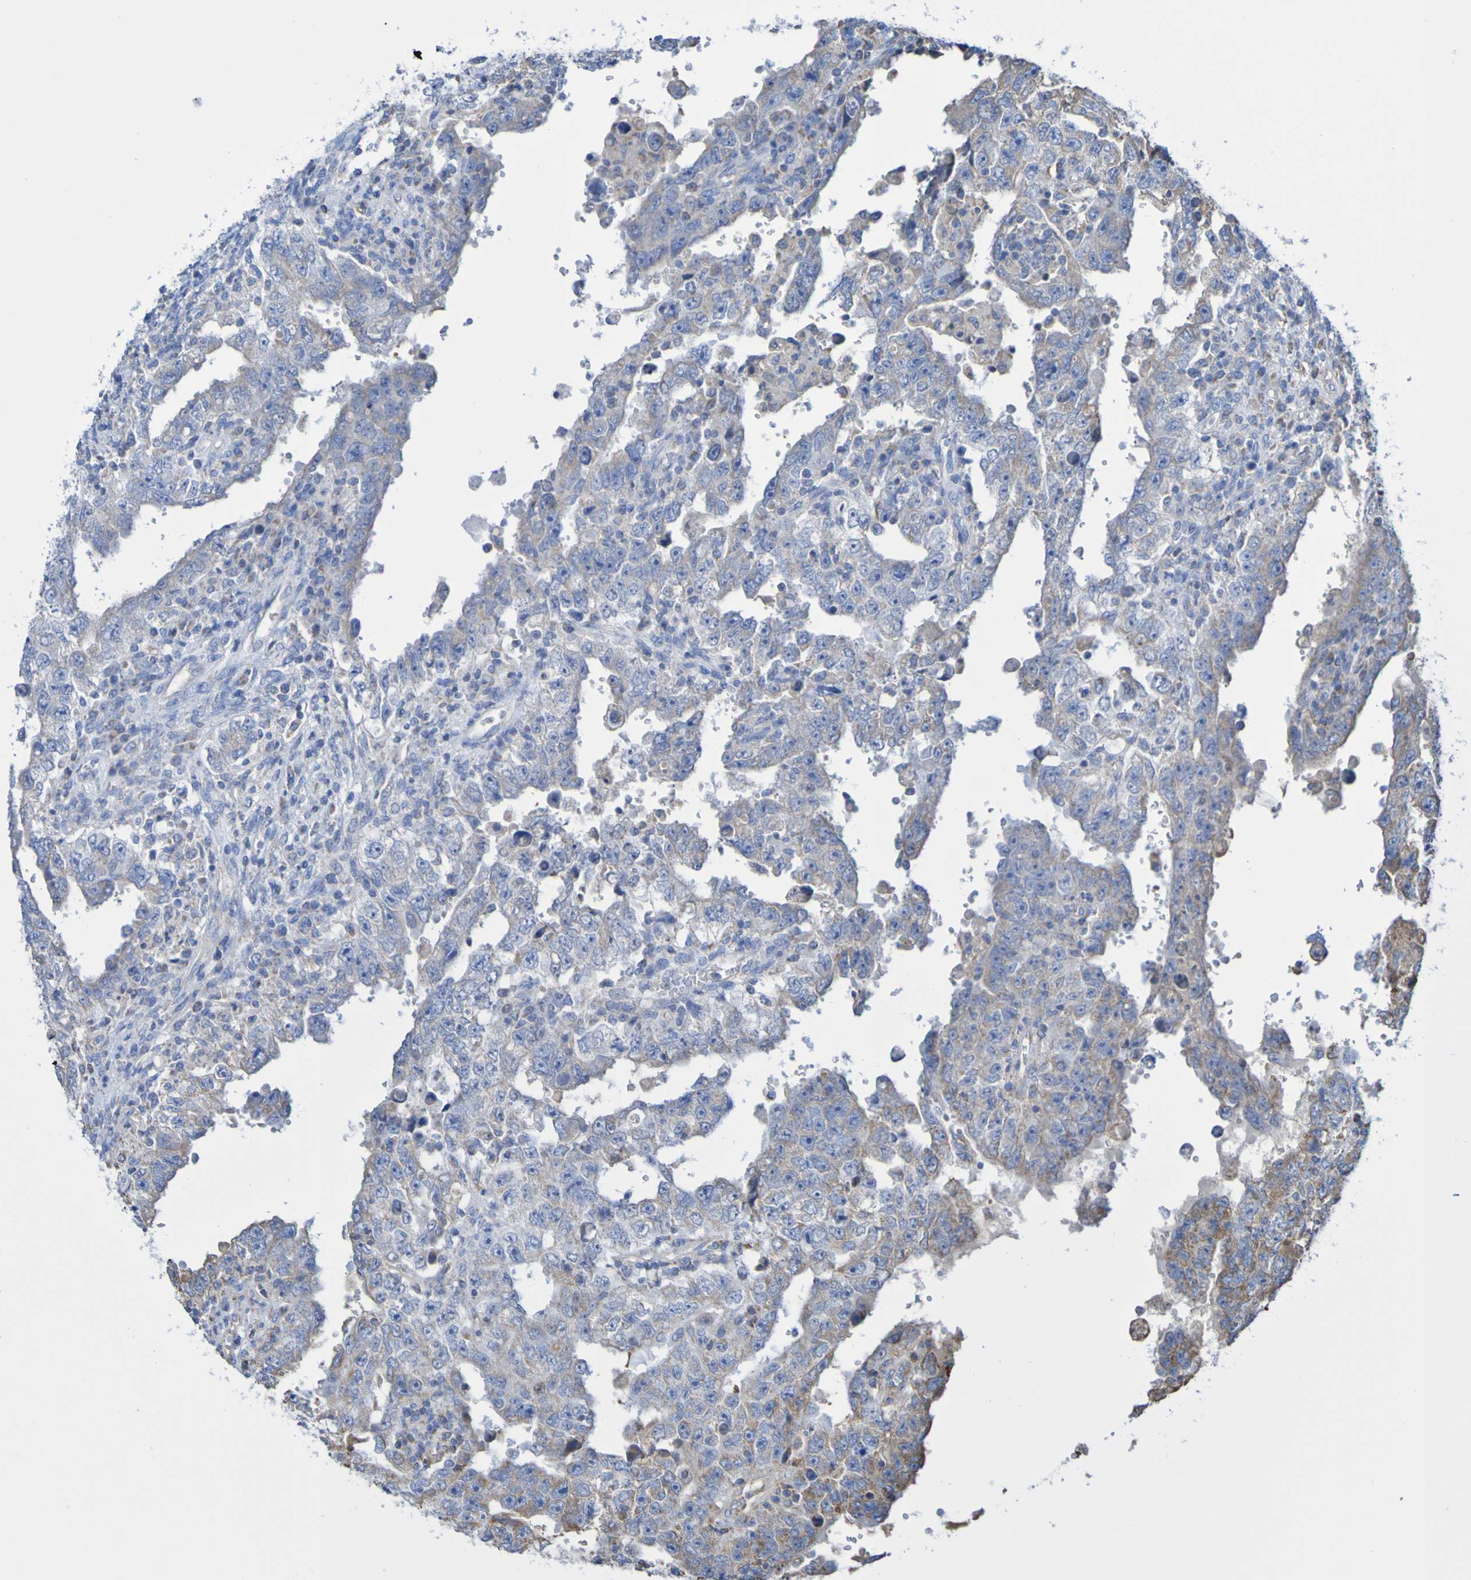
{"staining": {"intensity": "weak", "quantity": "<25%", "location": "cytoplasmic/membranous"}, "tissue": "testis cancer", "cell_type": "Tumor cells", "image_type": "cancer", "snomed": [{"axis": "morphology", "description": "Carcinoma, Embryonal, NOS"}, {"axis": "topography", "description": "Testis"}], "caption": "Immunohistochemistry (IHC) micrograph of testis cancer stained for a protein (brown), which reveals no staining in tumor cells.", "gene": "CNTN2", "patient": {"sex": "male", "age": 26}}